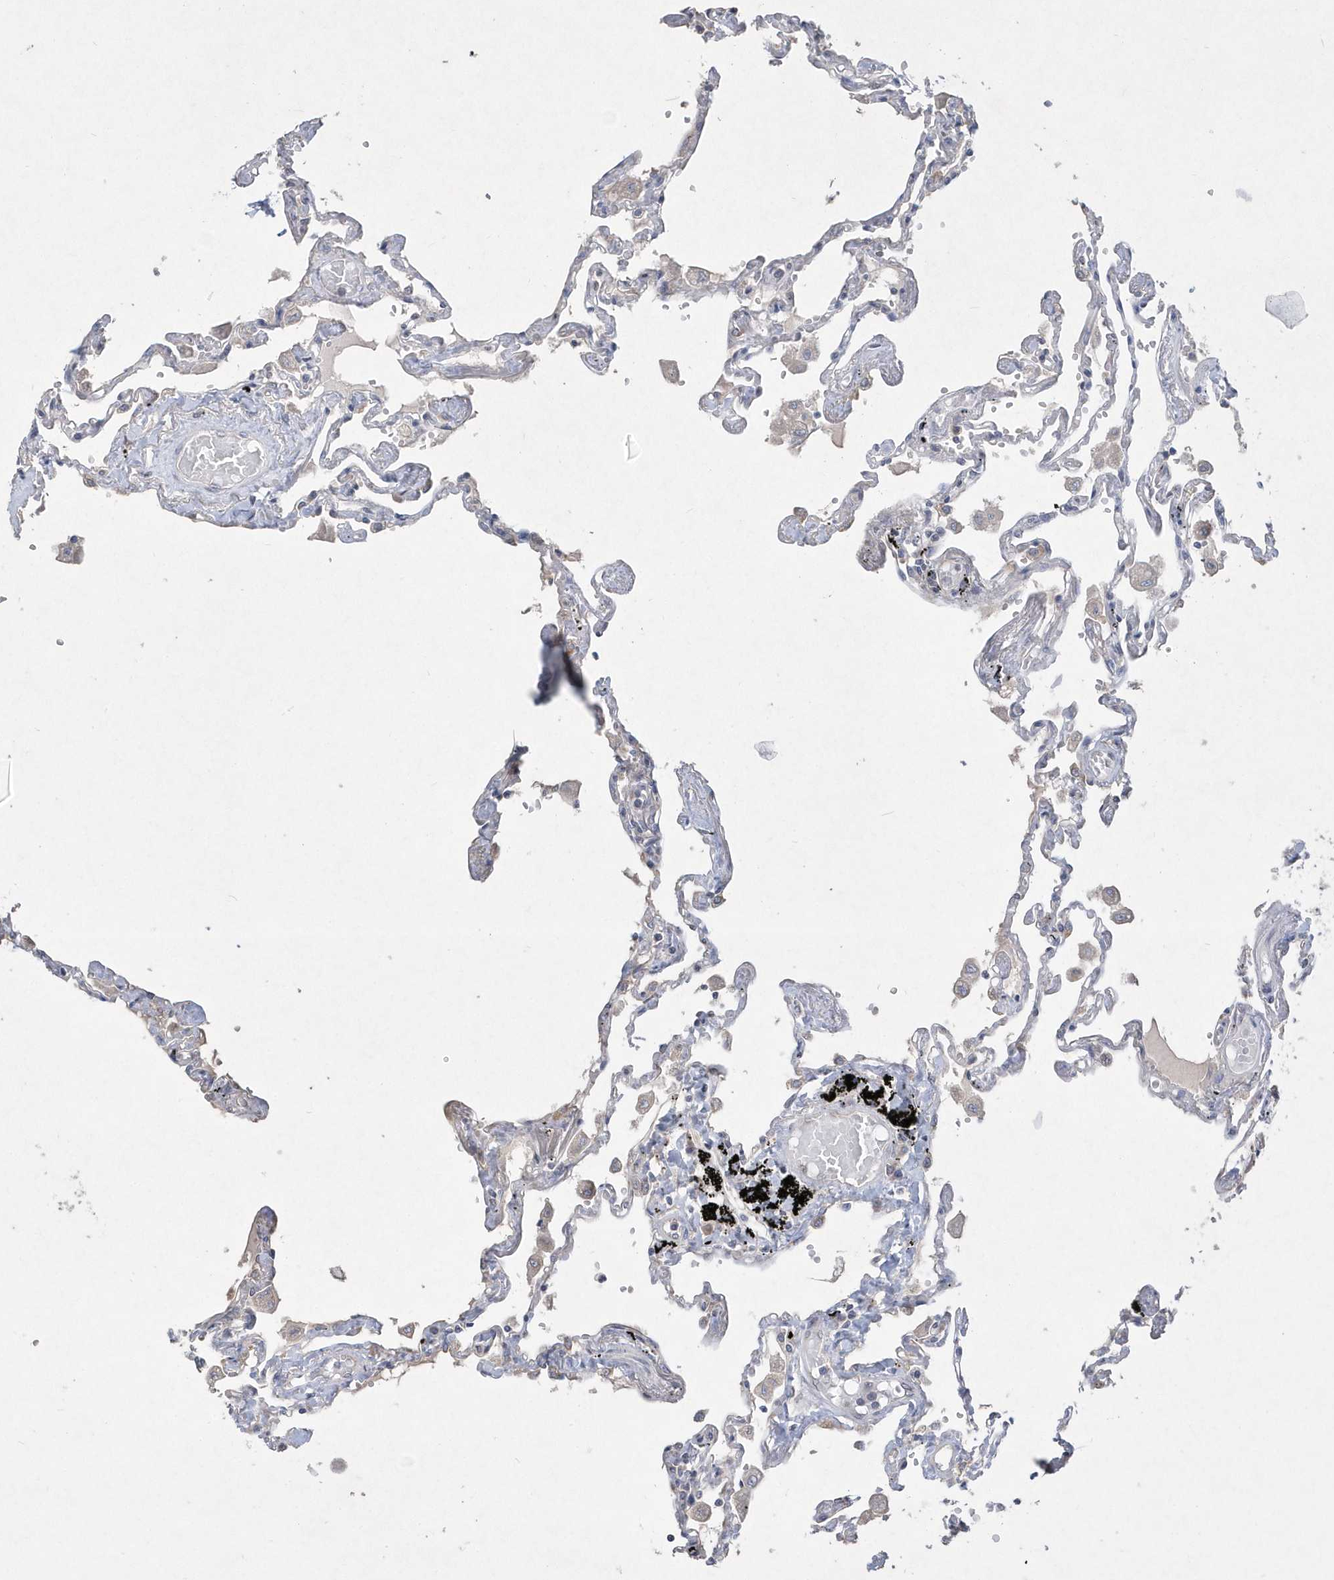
{"staining": {"intensity": "negative", "quantity": "none", "location": "none"}, "tissue": "lung", "cell_type": "Alveolar cells", "image_type": "normal", "snomed": [{"axis": "morphology", "description": "Normal tissue, NOS"}, {"axis": "topography", "description": "Lung"}], "caption": "Immunohistochemical staining of normal human lung displays no significant staining in alveolar cells. Brightfield microscopy of immunohistochemistry (IHC) stained with DAB (brown) and hematoxylin (blue), captured at high magnification.", "gene": "DGAT1", "patient": {"sex": "female", "age": 67}}